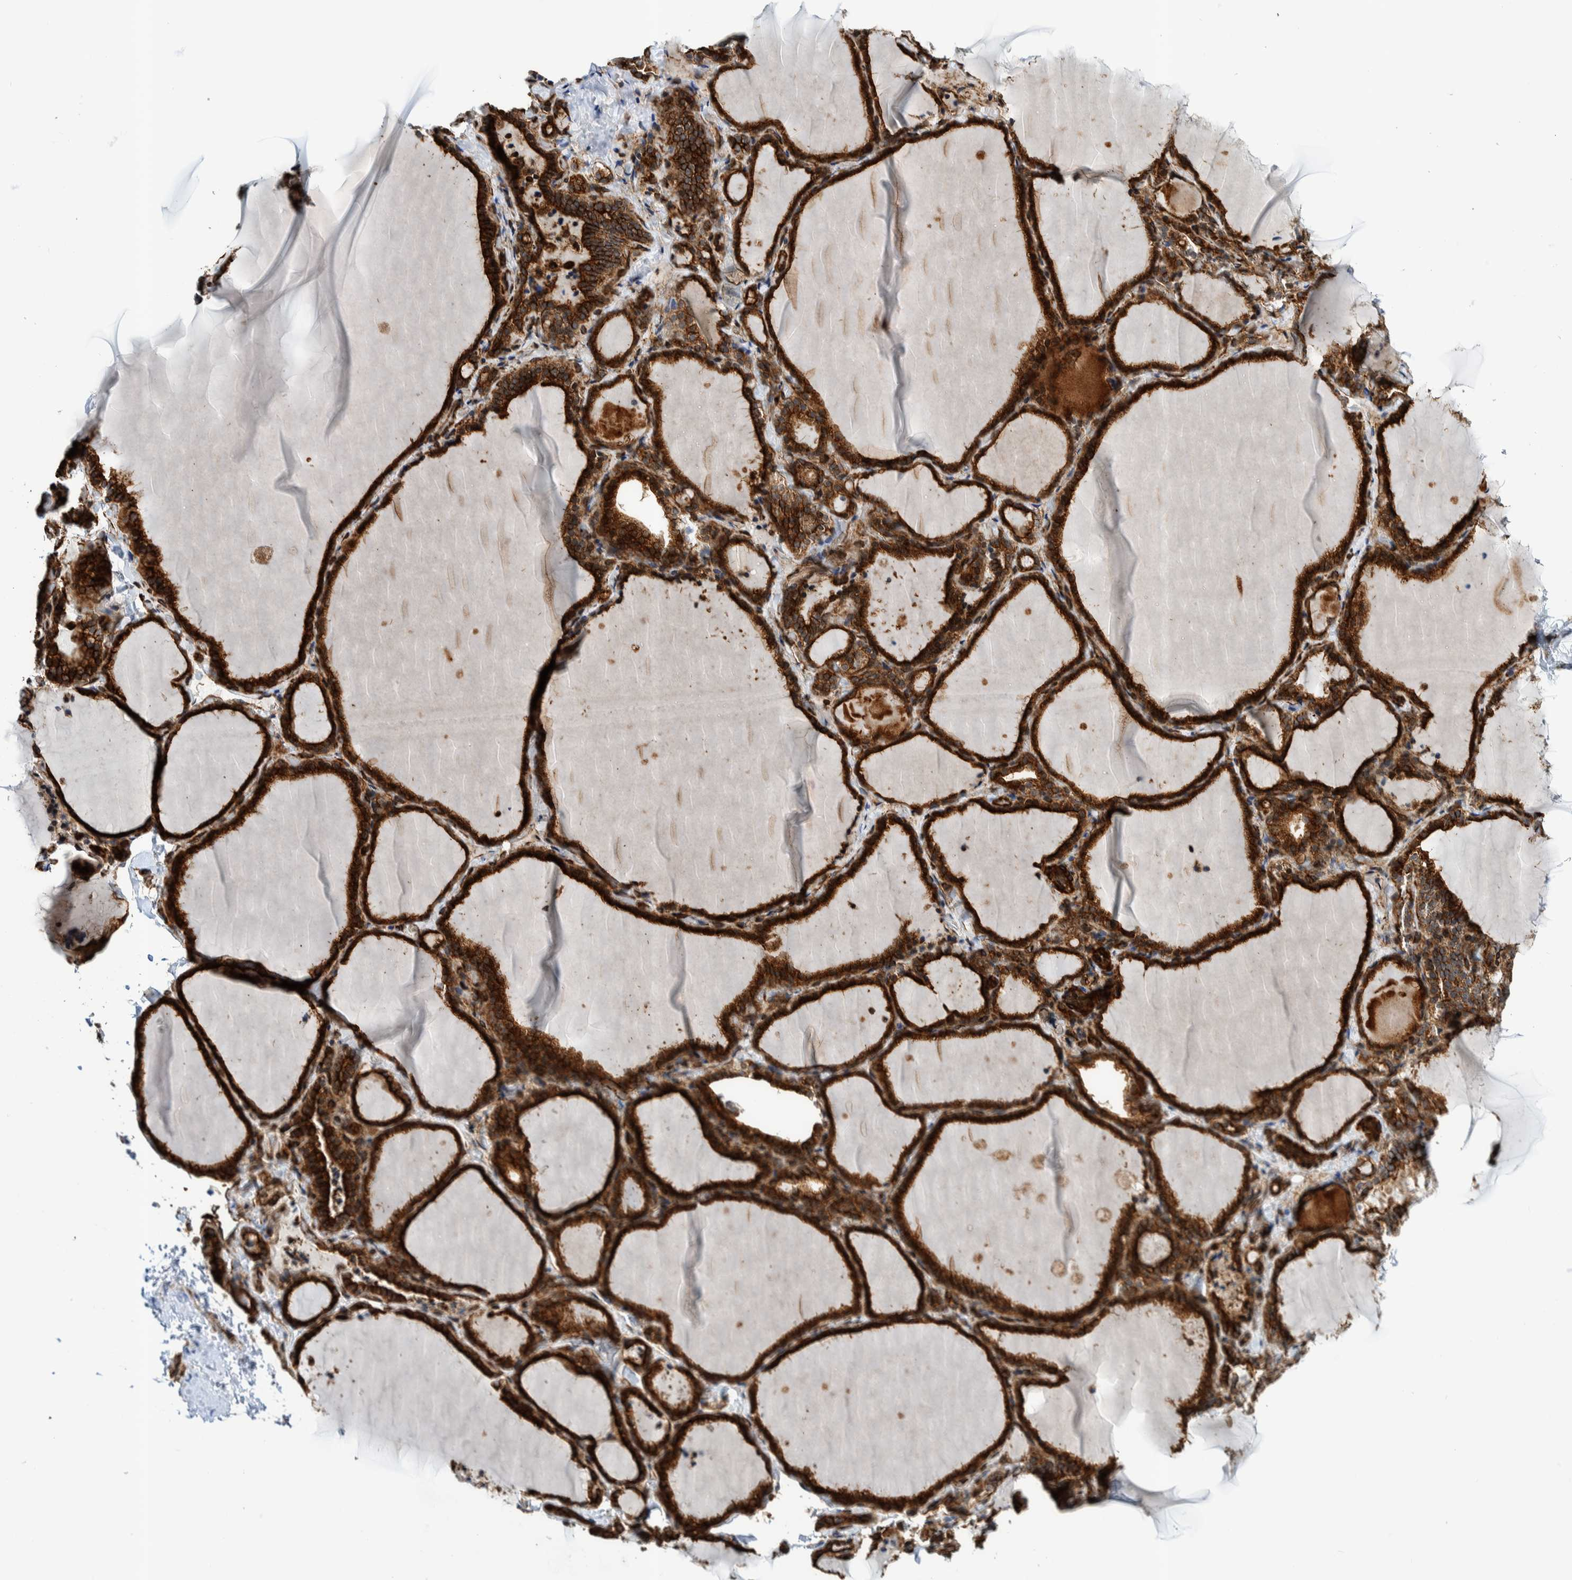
{"staining": {"intensity": "strong", "quantity": ">75%", "location": "cytoplasmic/membranous"}, "tissue": "thyroid gland", "cell_type": "Glandular cells", "image_type": "normal", "snomed": [{"axis": "morphology", "description": "Normal tissue, NOS"}, {"axis": "topography", "description": "Thyroid gland"}], "caption": "IHC of benign human thyroid gland exhibits high levels of strong cytoplasmic/membranous positivity in approximately >75% of glandular cells.", "gene": "CCDC57", "patient": {"sex": "female", "age": 22}}